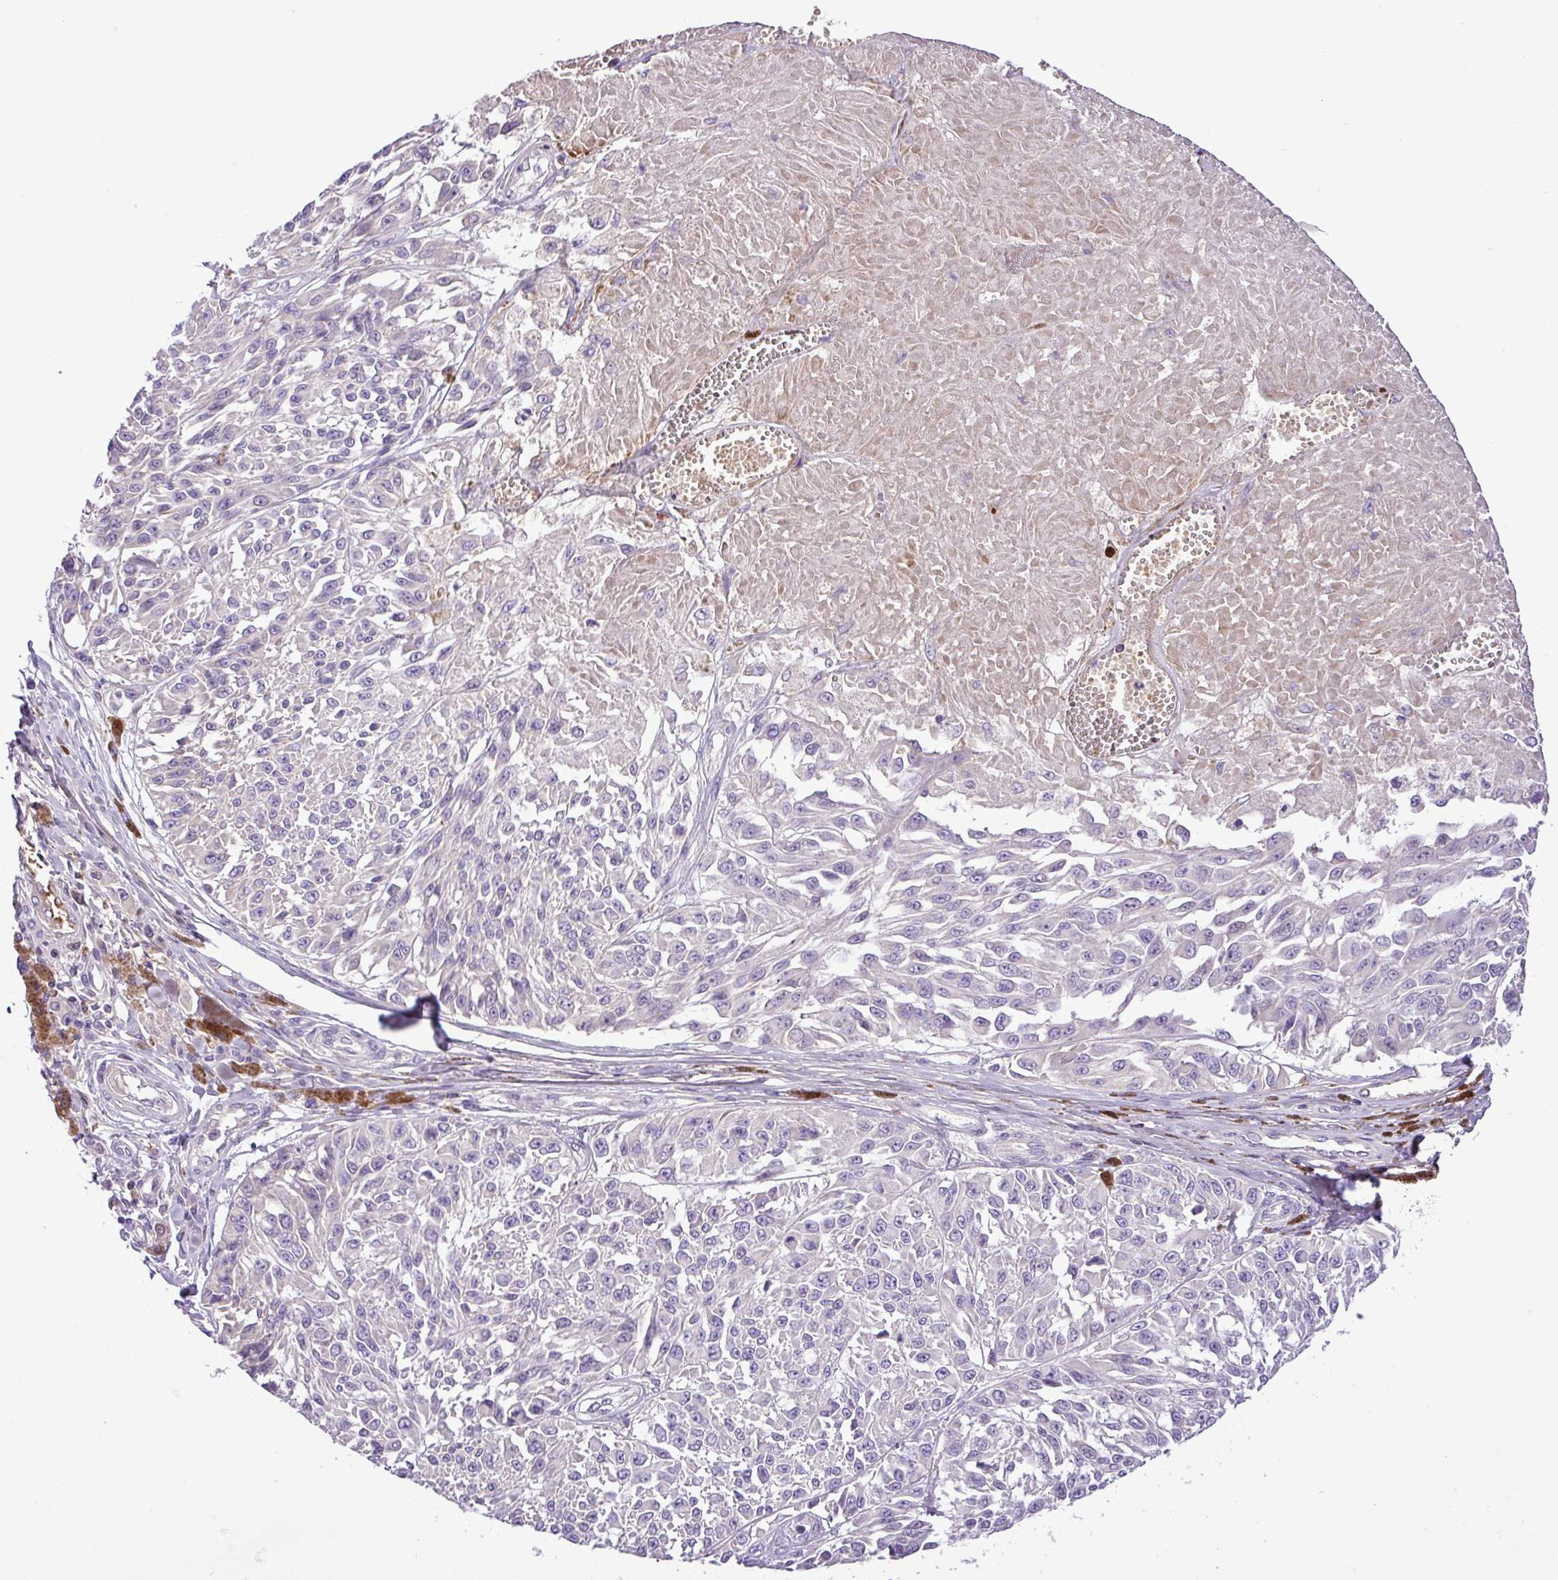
{"staining": {"intensity": "negative", "quantity": "none", "location": "none"}, "tissue": "melanoma", "cell_type": "Tumor cells", "image_type": "cancer", "snomed": [{"axis": "morphology", "description": "Malignant melanoma, NOS"}, {"axis": "topography", "description": "Skin"}], "caption": "Tumor cells are negative for brown protein staining in melanoma.", "gene": "FAM183A", "patient": {"sex": "male", "age": 94}}